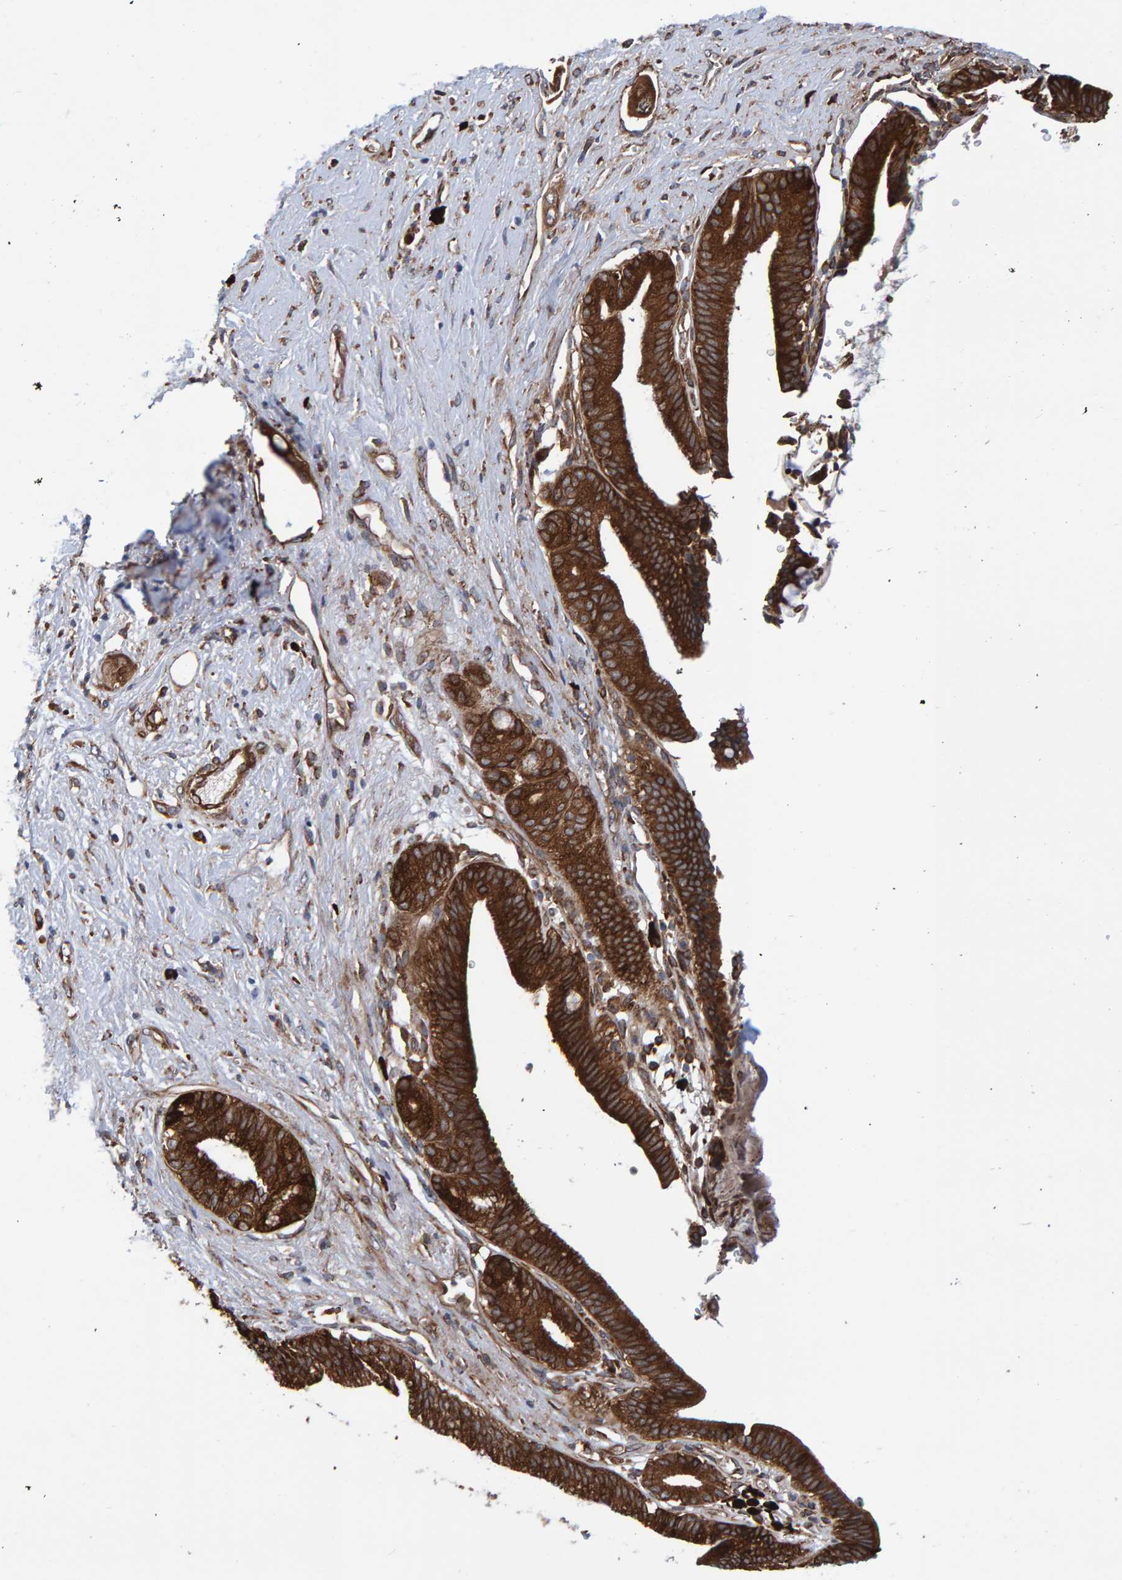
{"staining": {"intensity": "strong", "quantity": ">75%", "location": "cytoplasmic/membranous"}, "tissue": "pancreatic cancer", "cell_type": "Tumor cells", "image_type": "cancer", "snomed": [{"axis": "morphology", "description": "Adenocarcinoma, NOS"}, {"axis": "topography", "description": "Pancreas"}], "caption": "About >75% of tumor cells in pancreatic cancer demonstrate strong cytoplasmic/membranous protein expression as visualized by brown immunohistochemical staining.", "gene": "KIAA0753", "patient": {"sex": "male", "age": 59}}